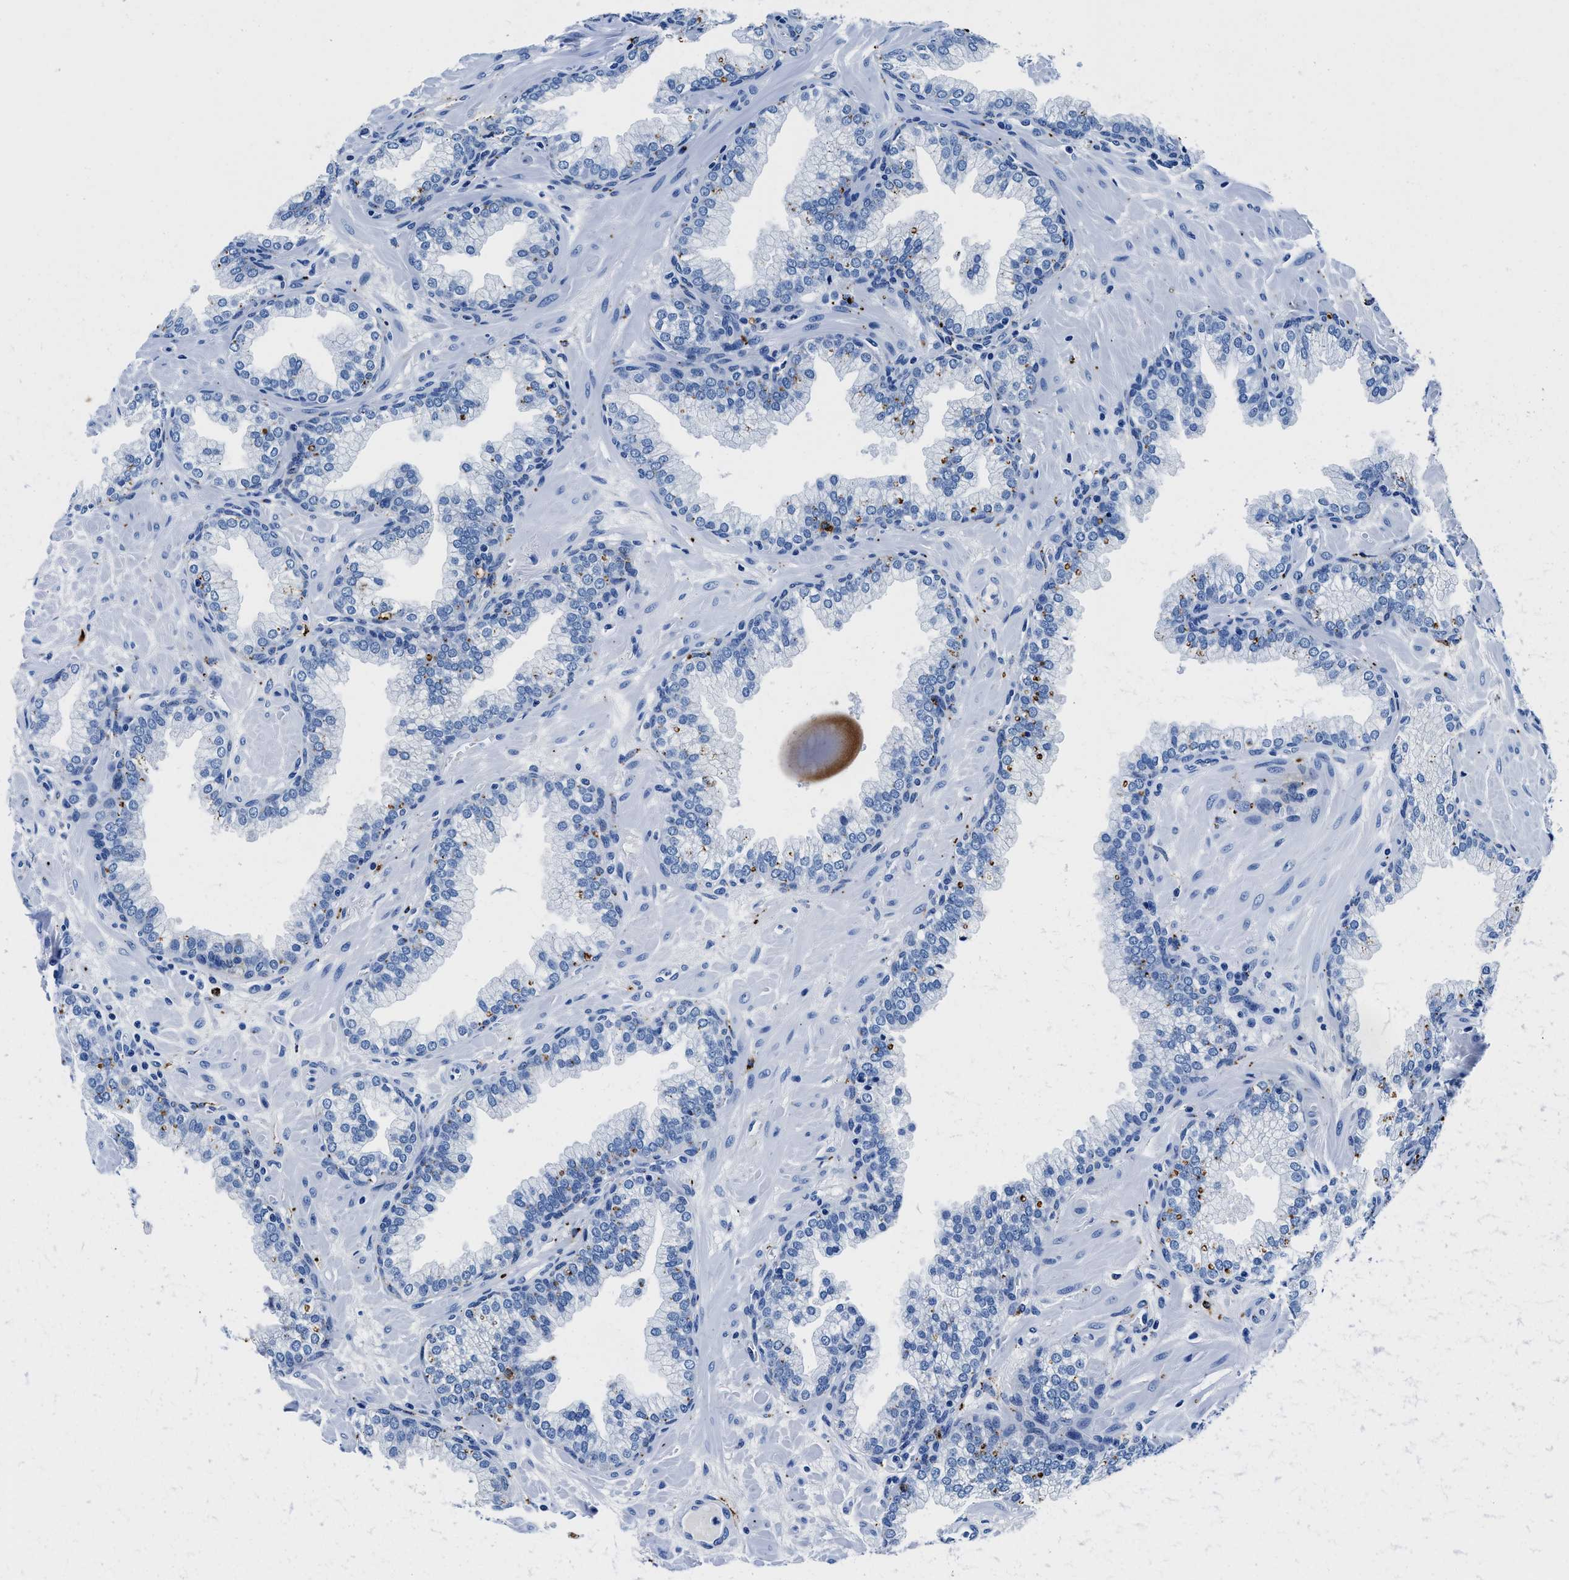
{"staining": {"intensity": "moderate", "quantity": "25%-75%", "location": "cytoplasmic/membranous"}, "tissue": "prostate", "cell_type": "Glandular cells", "image_type": "normal", "snomed": [{"axis": "morphology", "description": "Normal tissue, NOS"}, {"axis": "morphology", "description": "Urothelial carcinoma, Low grade"}, {"axis": "topography", "description": "Urinary bladder"}, {"axis": "topography", "description": "Prostate"}], "caption": "Moderate cytoplasmic/membranous expression for a protein is appreciated in approximately 25%-75% of glandular cells of normal prostate using immunohistochemistry.", "gene": "OR14K1", "patient": {"sex": "male", "age": 60}}